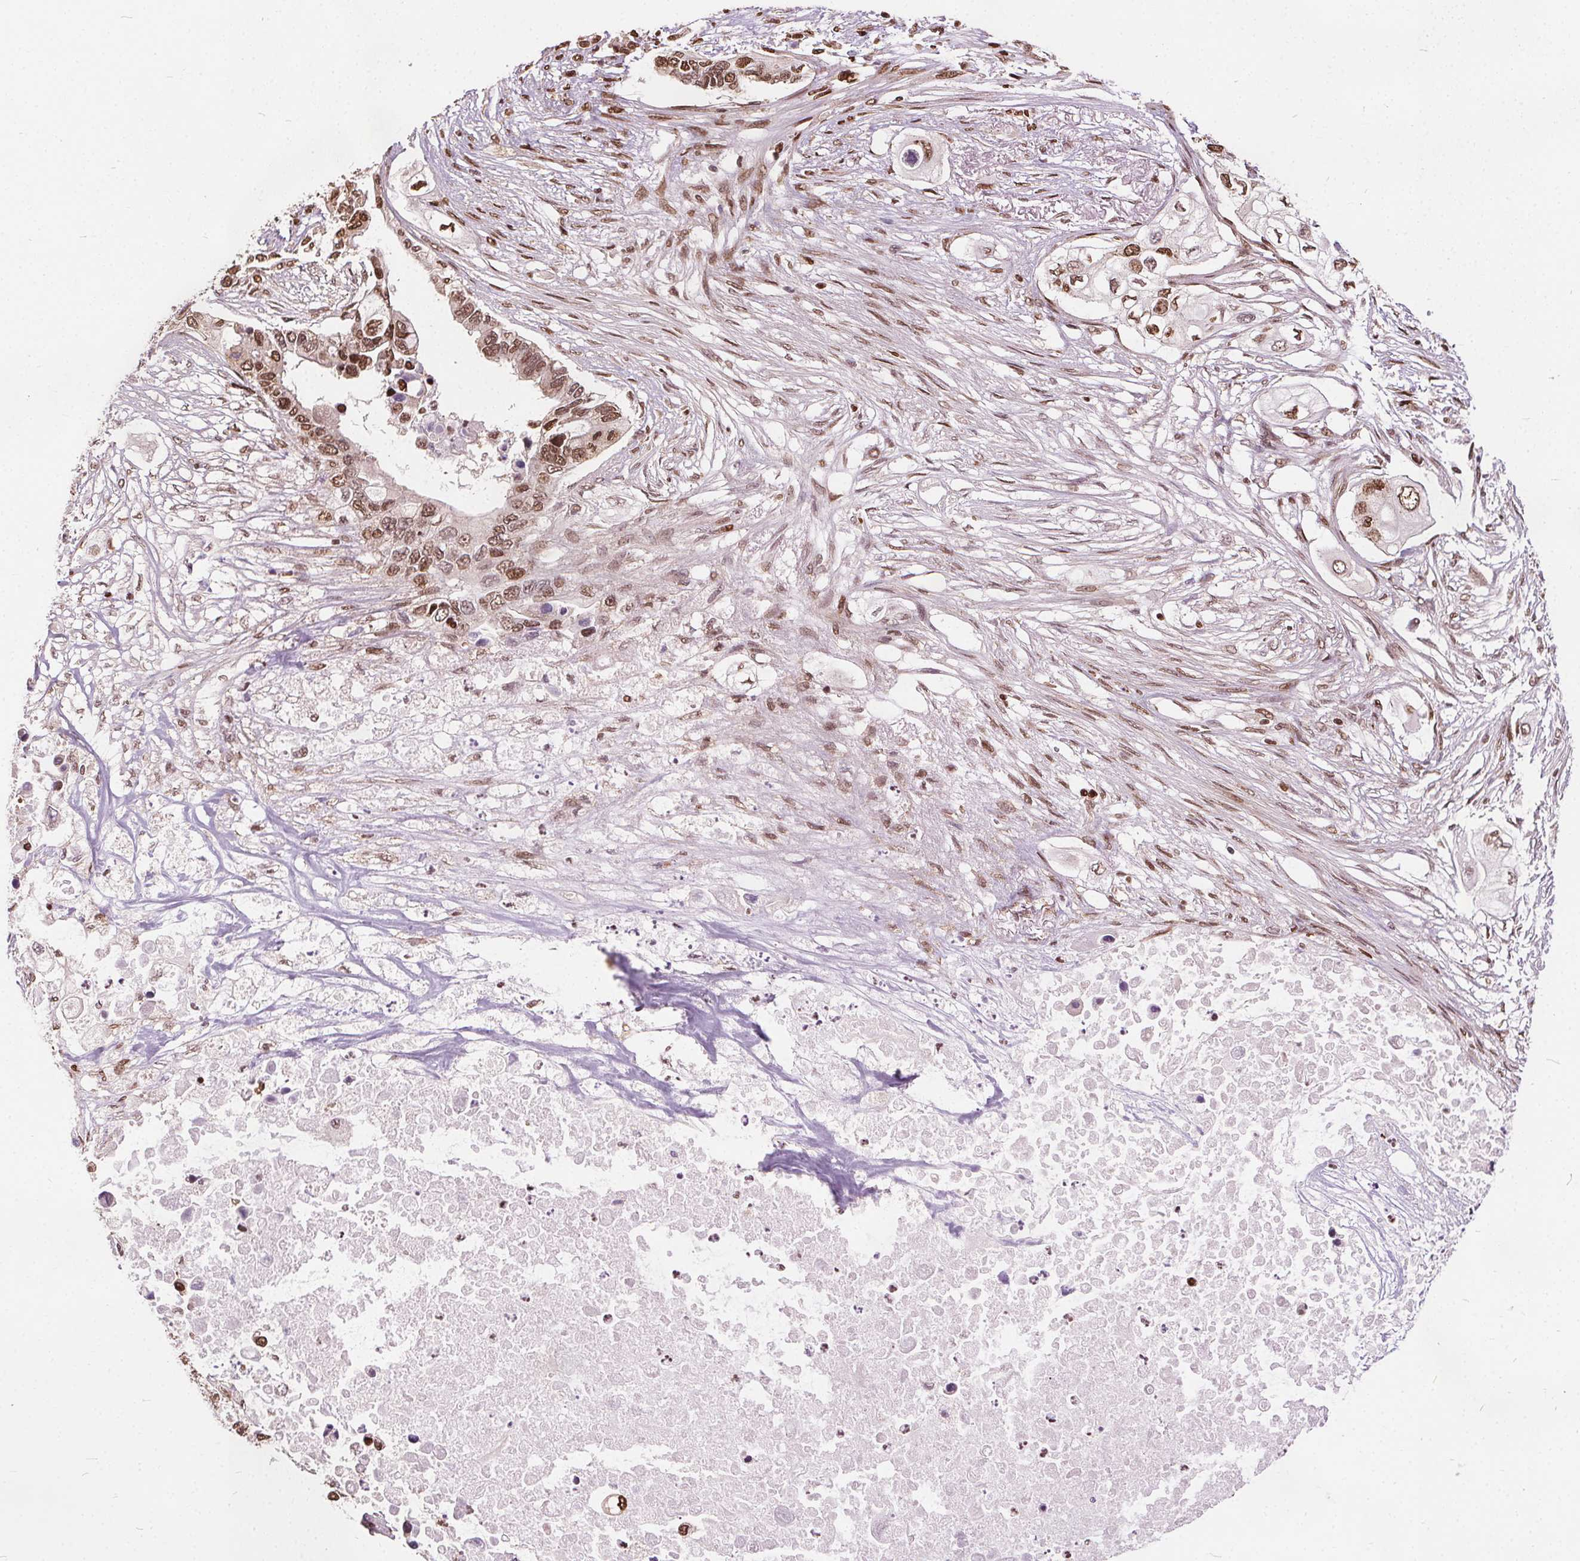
{"staining": {"intensity": "moderate", "quantity": ">75%", "location": "nuclear"}, "tissue": "pancreatic cancer", "cell_type": "Tumor cells", "image_type": "cancer", "snomed": [{"axis": "morphology", "description": "Adenocarcinoma, NOS"}, {"axis": "topography", "description": "Pancreas"}], "caption": "Pancreatic cancer stained for a protein shows moderate nuclear positivity in tumor cells.", "gene": "ISLR2", "patient": {"sex": "female", "age": 63}}